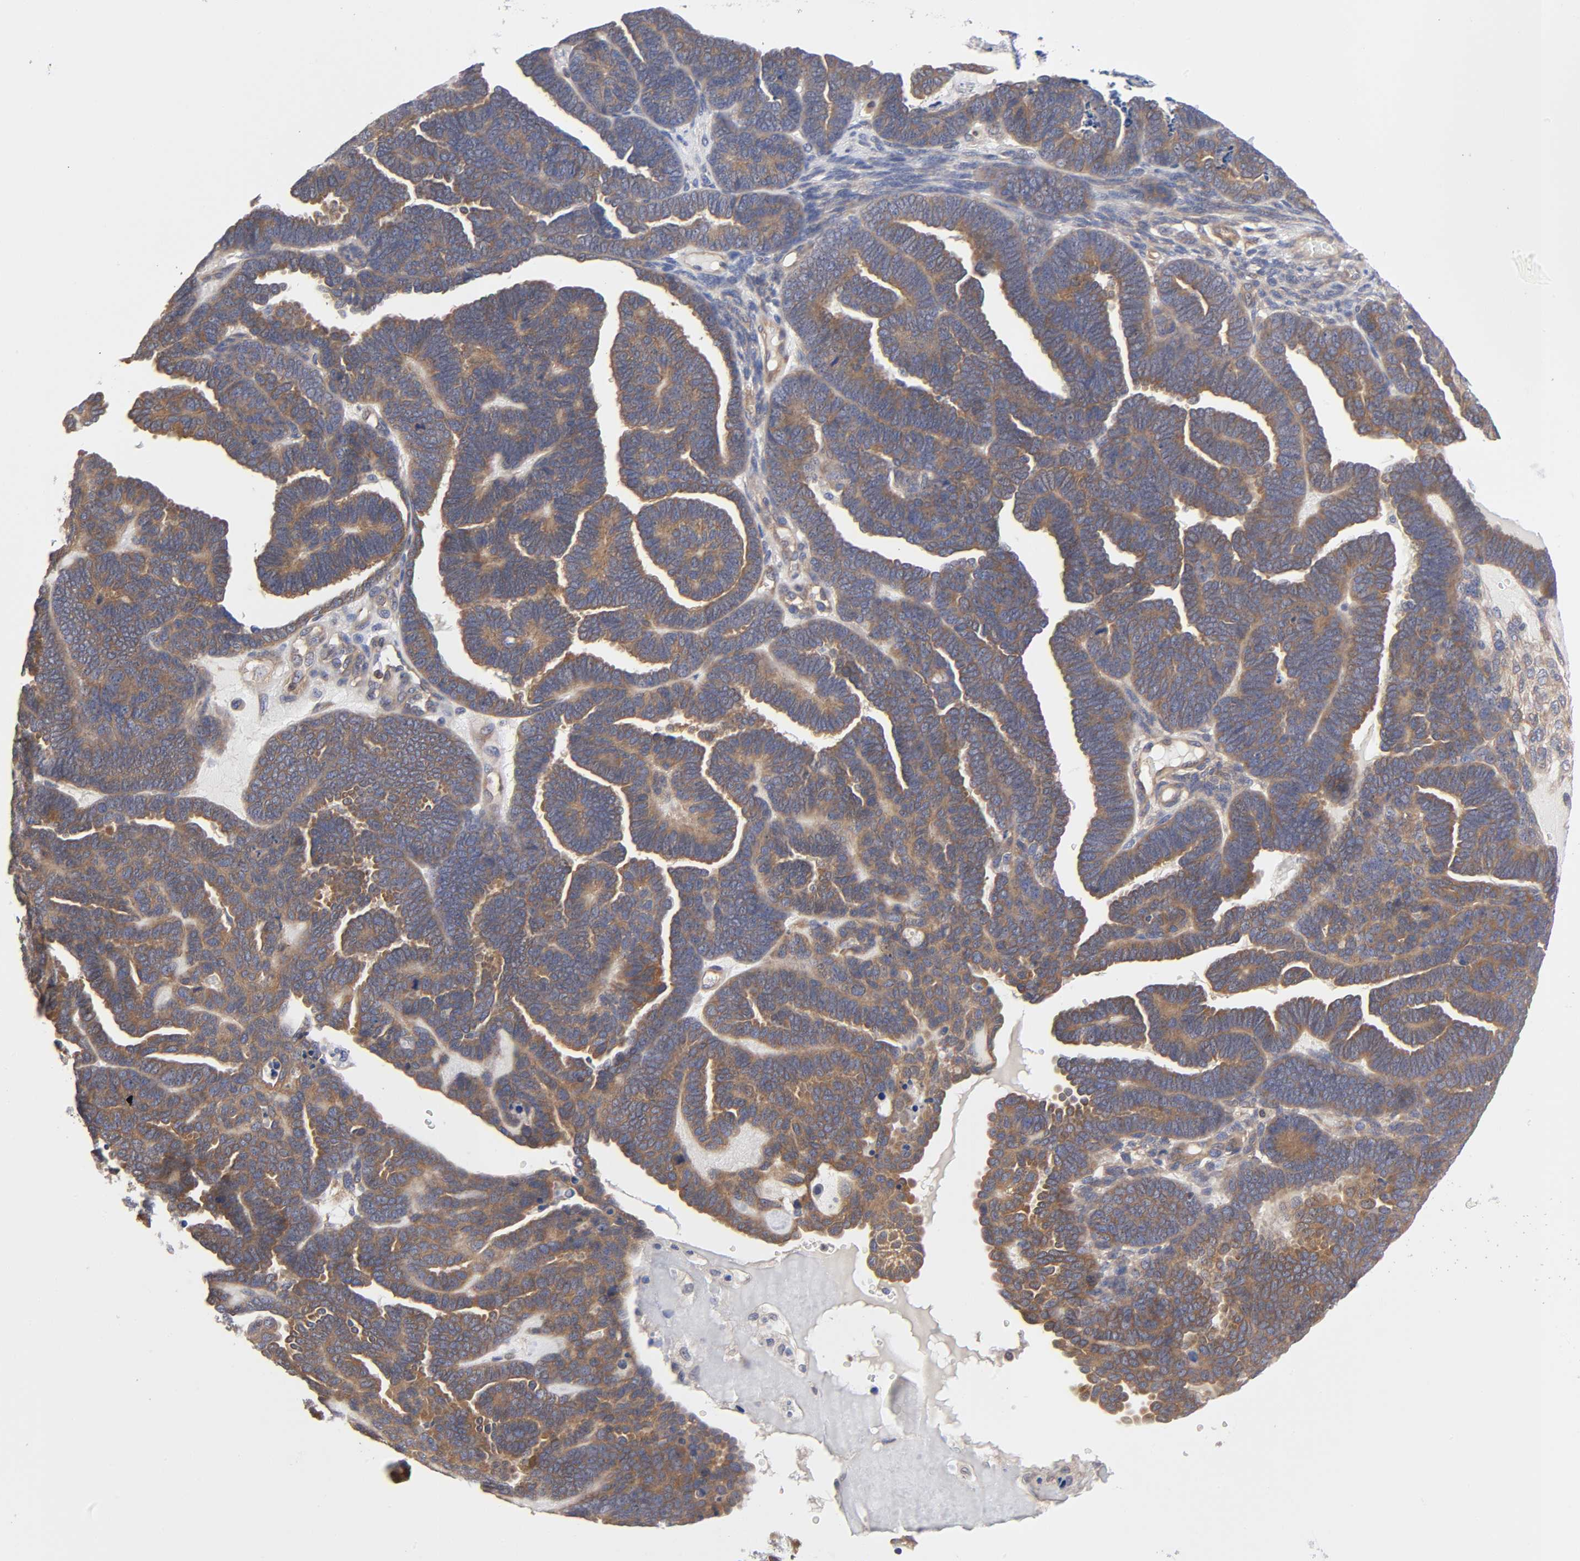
{"staining": {"intensity": "moderate", "quantity": ">75%", "location": "cytoplasmic/membranous"}, "tissue": "endometrial cancer", "cell_type": "Tumor cells", "image_type": "cancer", "snomed": [{"axis": "morphology", "description": "Neoplasm, malignant, NOS"}, {"axis": "topography", "description": "Endometrium"}], "caption": "About >75% of tumor cells in human malignant neoplasm (endometrial) show moderate cytoplasmic/membranous protein staining as visualized by brown immunohistochemical staining.", "gene": "STRN3", "patient": {"sex": "female", "age": 74}}